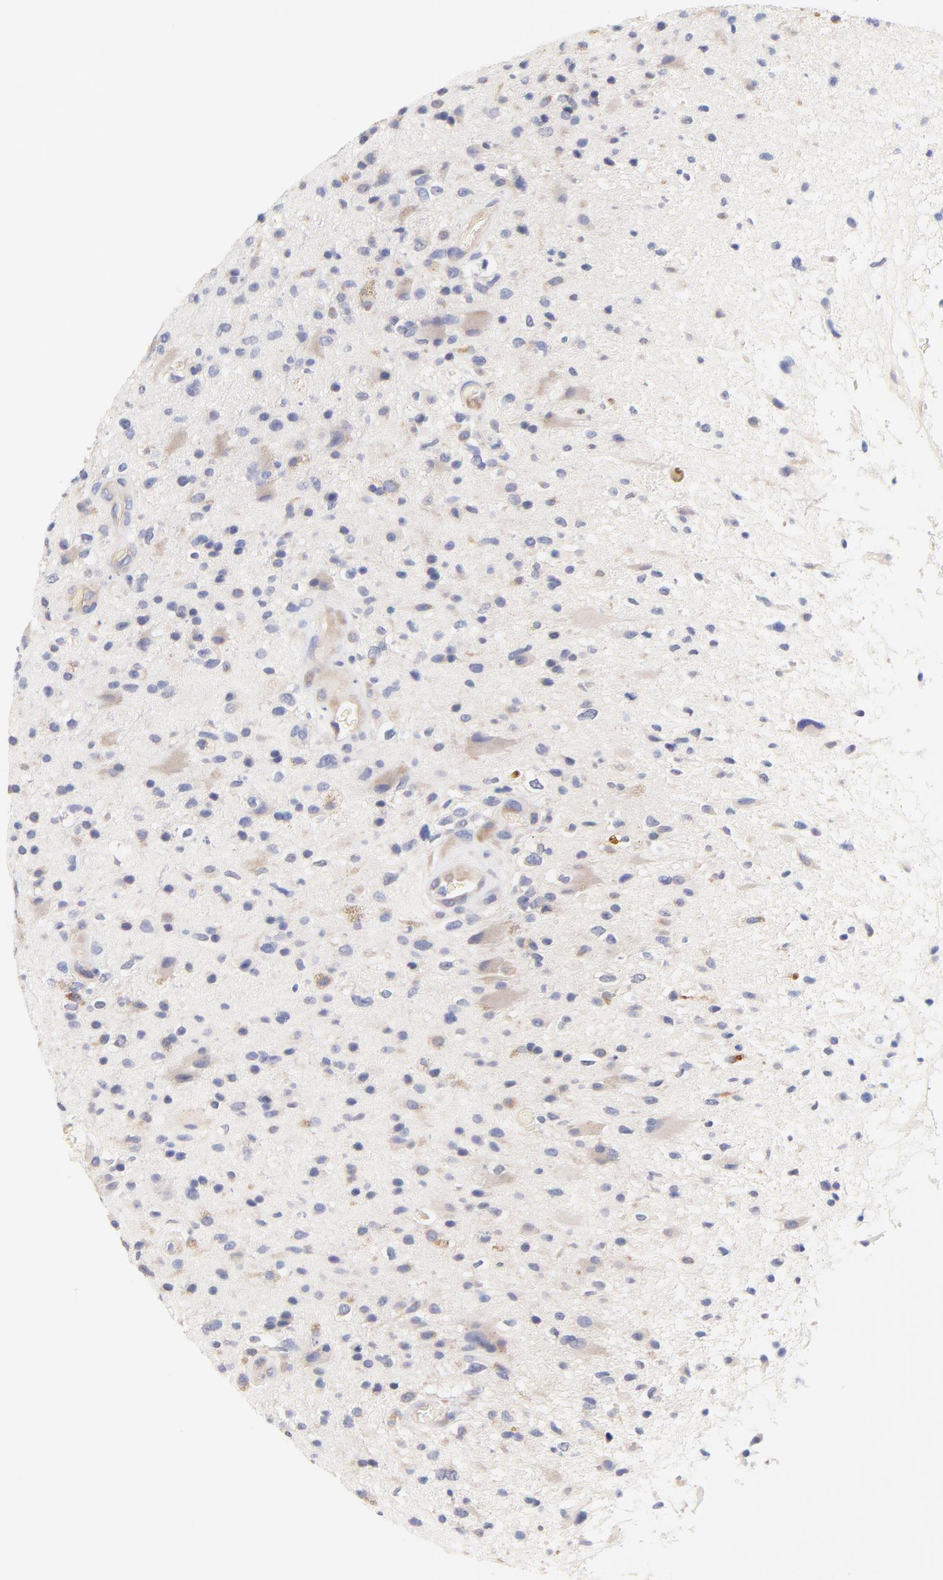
{"staining": {"intensity": "weak", "quantity": "25%-75%", "location": "cytoplasmic/membranous"}, "tissue": "glioma", "cell_type": "Tumor cells", "image_type": "cancer", "snomed": [{"axis": "morphology", "description": "Glioma, malignant, High grade"}, {"axis": "topography", "description": "Brain"}], "caption": "Immunohistochemistry (IHC) micrograph of human high-grade glioma (malignant) stained for a protein (brown), which exhibits low levels of weak cytoplasmic/membranous expression in about 25%-75% of tumor cells.", "gene": "TNFRSF13C", "patient": {"sex": "male", "age": 33}}